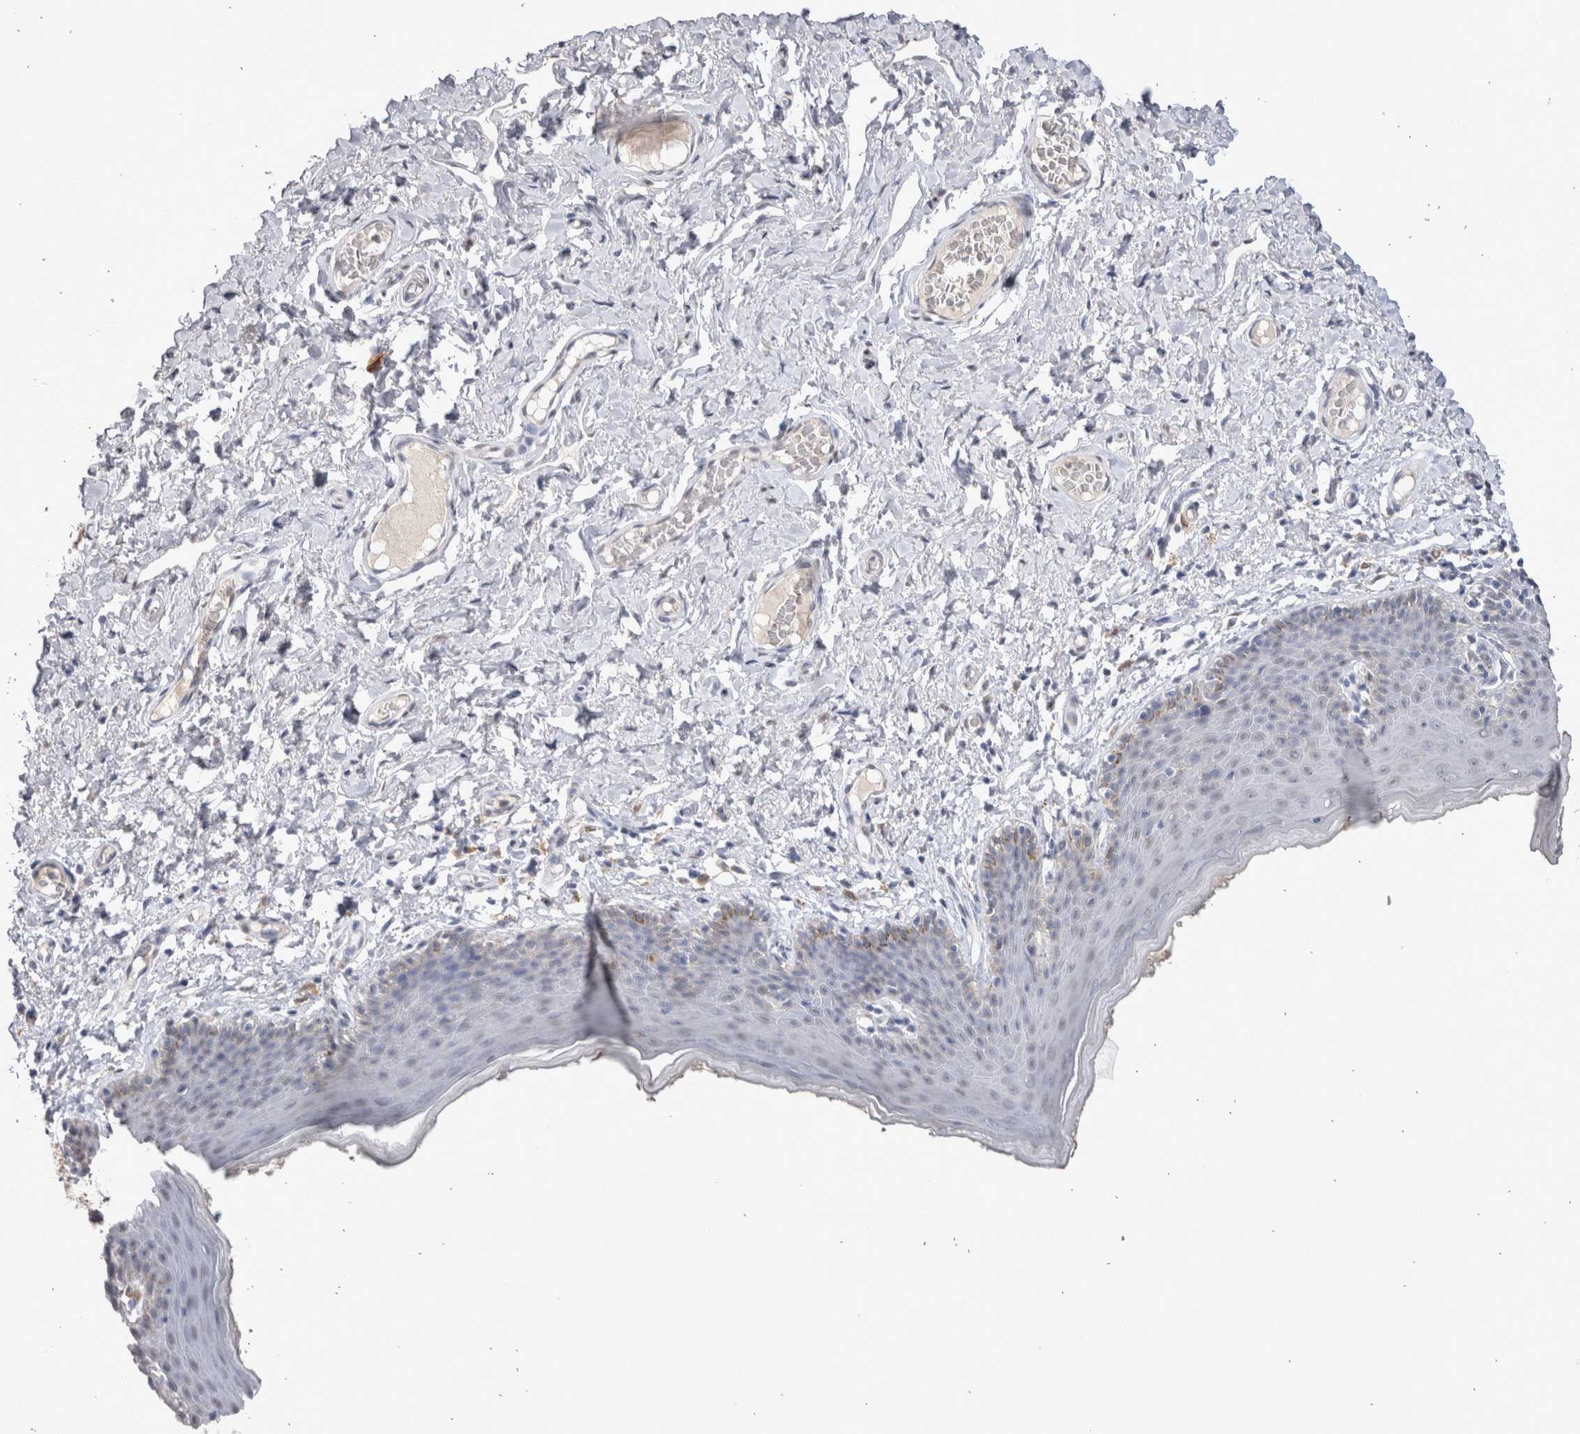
{"staining": {"intensity": "moderate", "quantity": "<25%", "location": "cytoplasmic/membranous"}, "tissue": "skin", "cell_type": "Epidermal cells", "image_type": "normal", "snomed": [{"axis": "morphology", "description": "Normal tissue, NOS"}, {"axis": "topography", "description": "Vulva"}], "caption": "Normal skin was stained to show a protein in brown. There is low levels of moderate cytoplasmic/membranous staining in approximately <25% of epidermal cells.", "gene": "LGALS2", "patient": {"sex": "female", "age": 66}}